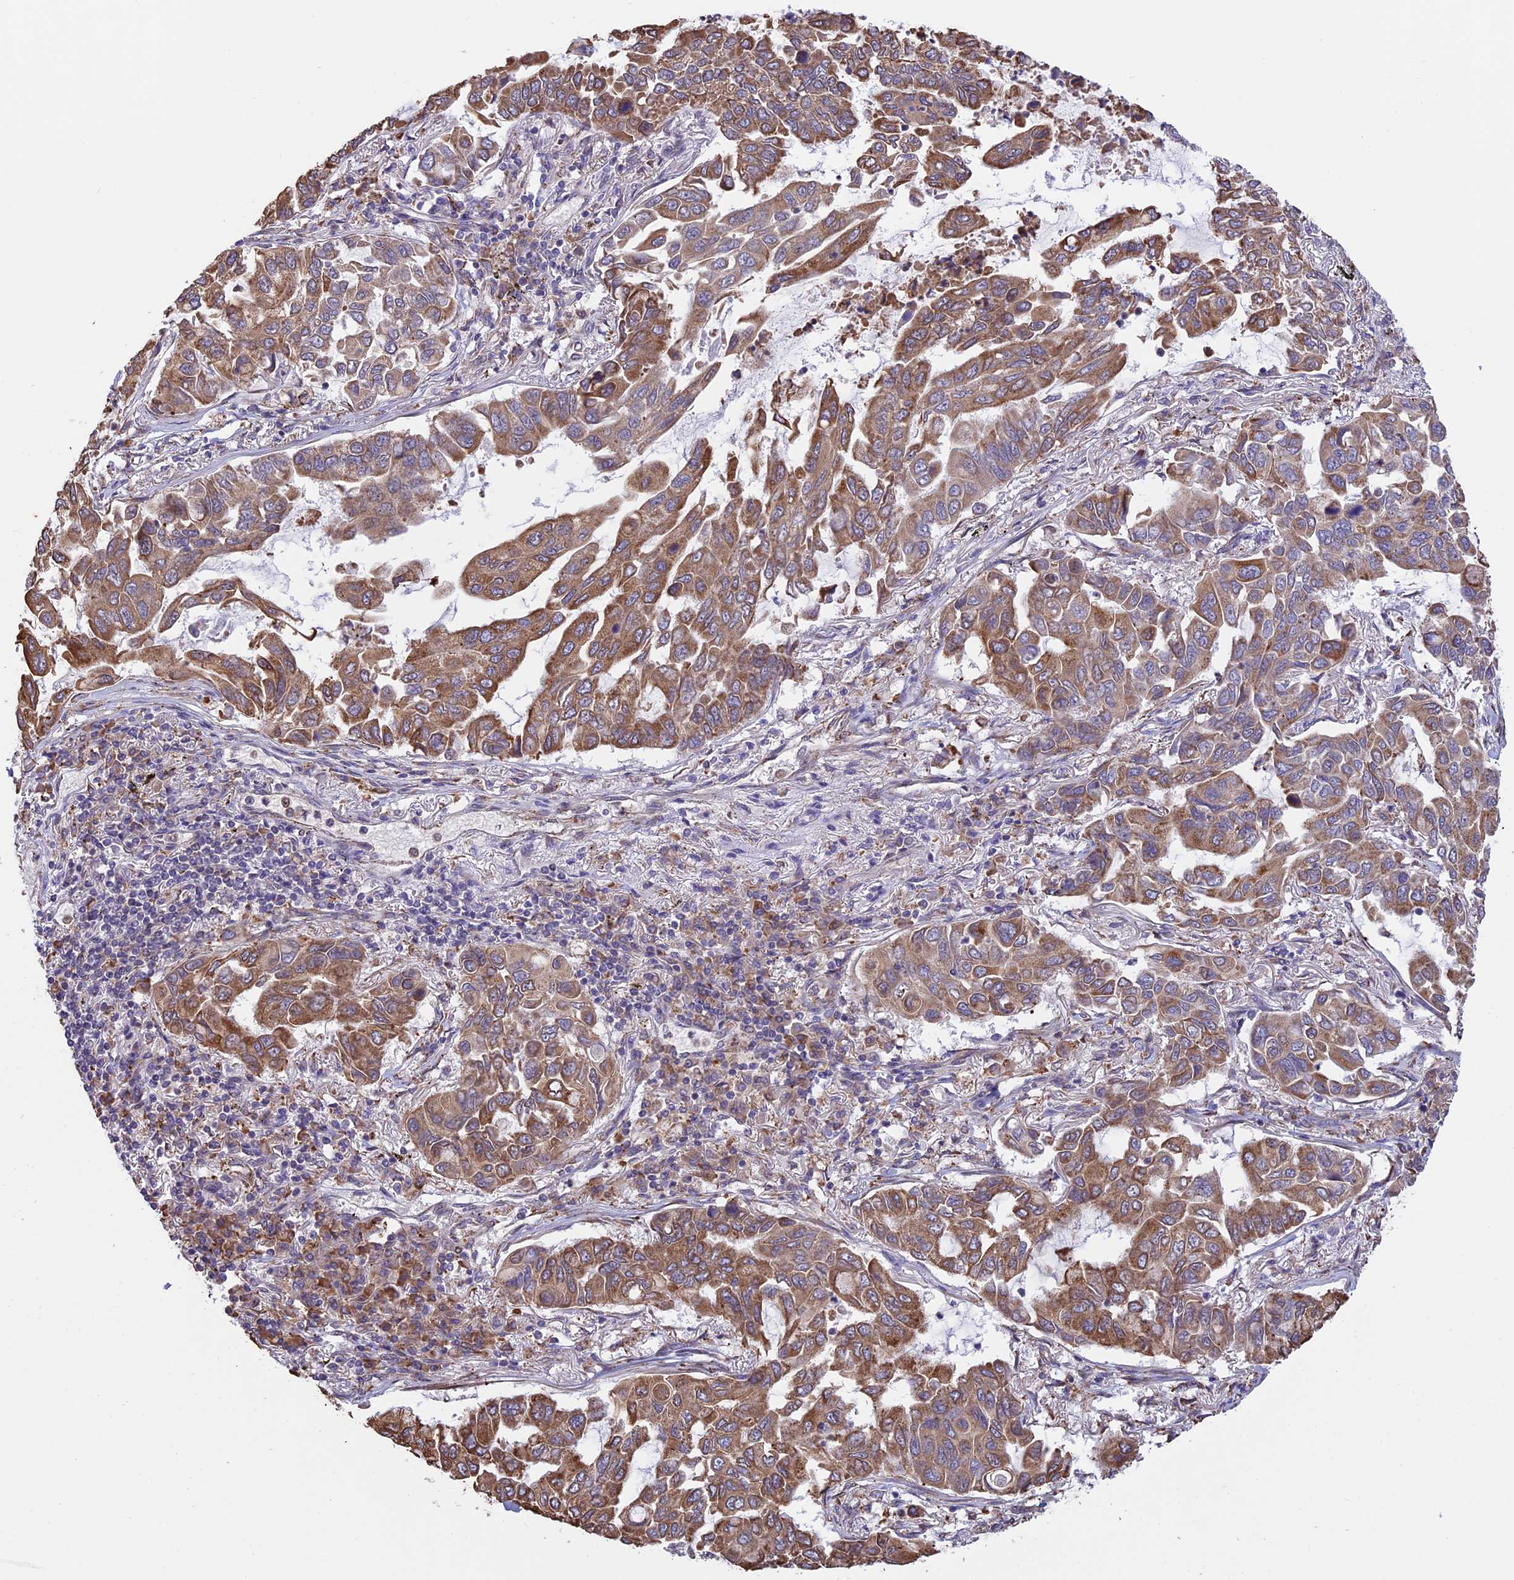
{"staining": {"intensity": "moderate", "quantity": ">75%", "location": "cytoplasmic/membranous"}, "tissue": "lung cancer", "cell_type": "Tumor cells", "image_type": "cancer", "snomed": [{"axis": "morphology", "description": "Adenocarcinoma, NOS"}, {"axis": "topography", "description": "Lung"}], "caption": "There is medium levels of moderate cytoplasmic/membranous expression in tumor cells of adenocarcinoma (lung), as demonstrated by immunohistochemical staining (brown color).", "gene": "DMRTA2", "patient": {"sex": "male", "age": 64}}